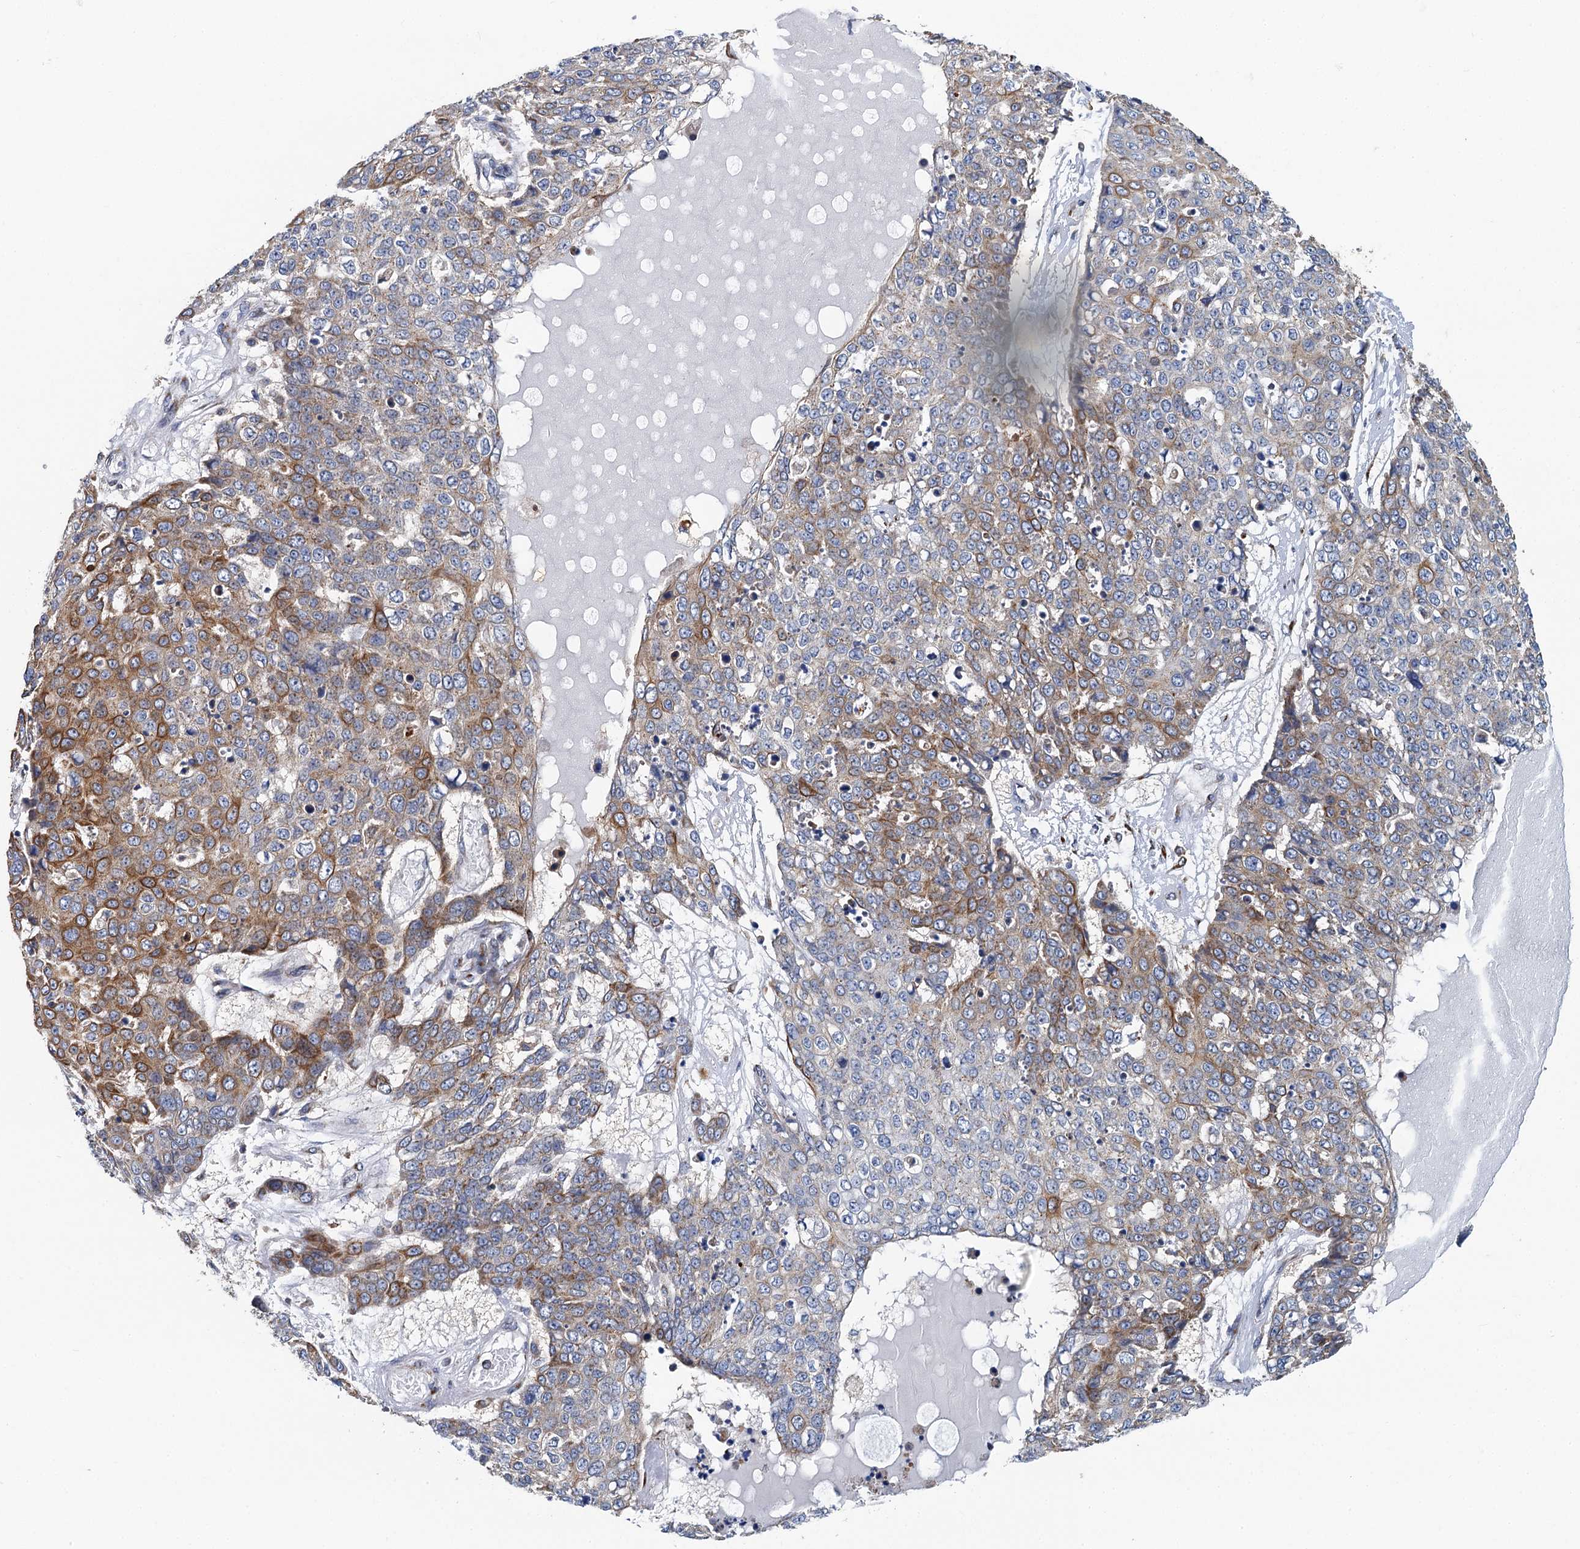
{"staining": {"intensity": "moderate", "quantity": "25%-75%", "location": "cytoplasmic/membranous"}, "tissue": "skin cancer", "cell_type": "Tumor cells", "image_type": "cancer", "snomed": [{"axis": "morphology", "description": "Squamous cell carcinoma, NOS"}, {"axis": "topography", "description": "Skin"}], "caption": "A brown stain highlights moderate cytoplasmic/membranous positivity of a protein in human skin cancer (squamous cell carcinoma) tumor cells.", "gene": "BET1L", "patient": {"sex": "female", "age": 44}}